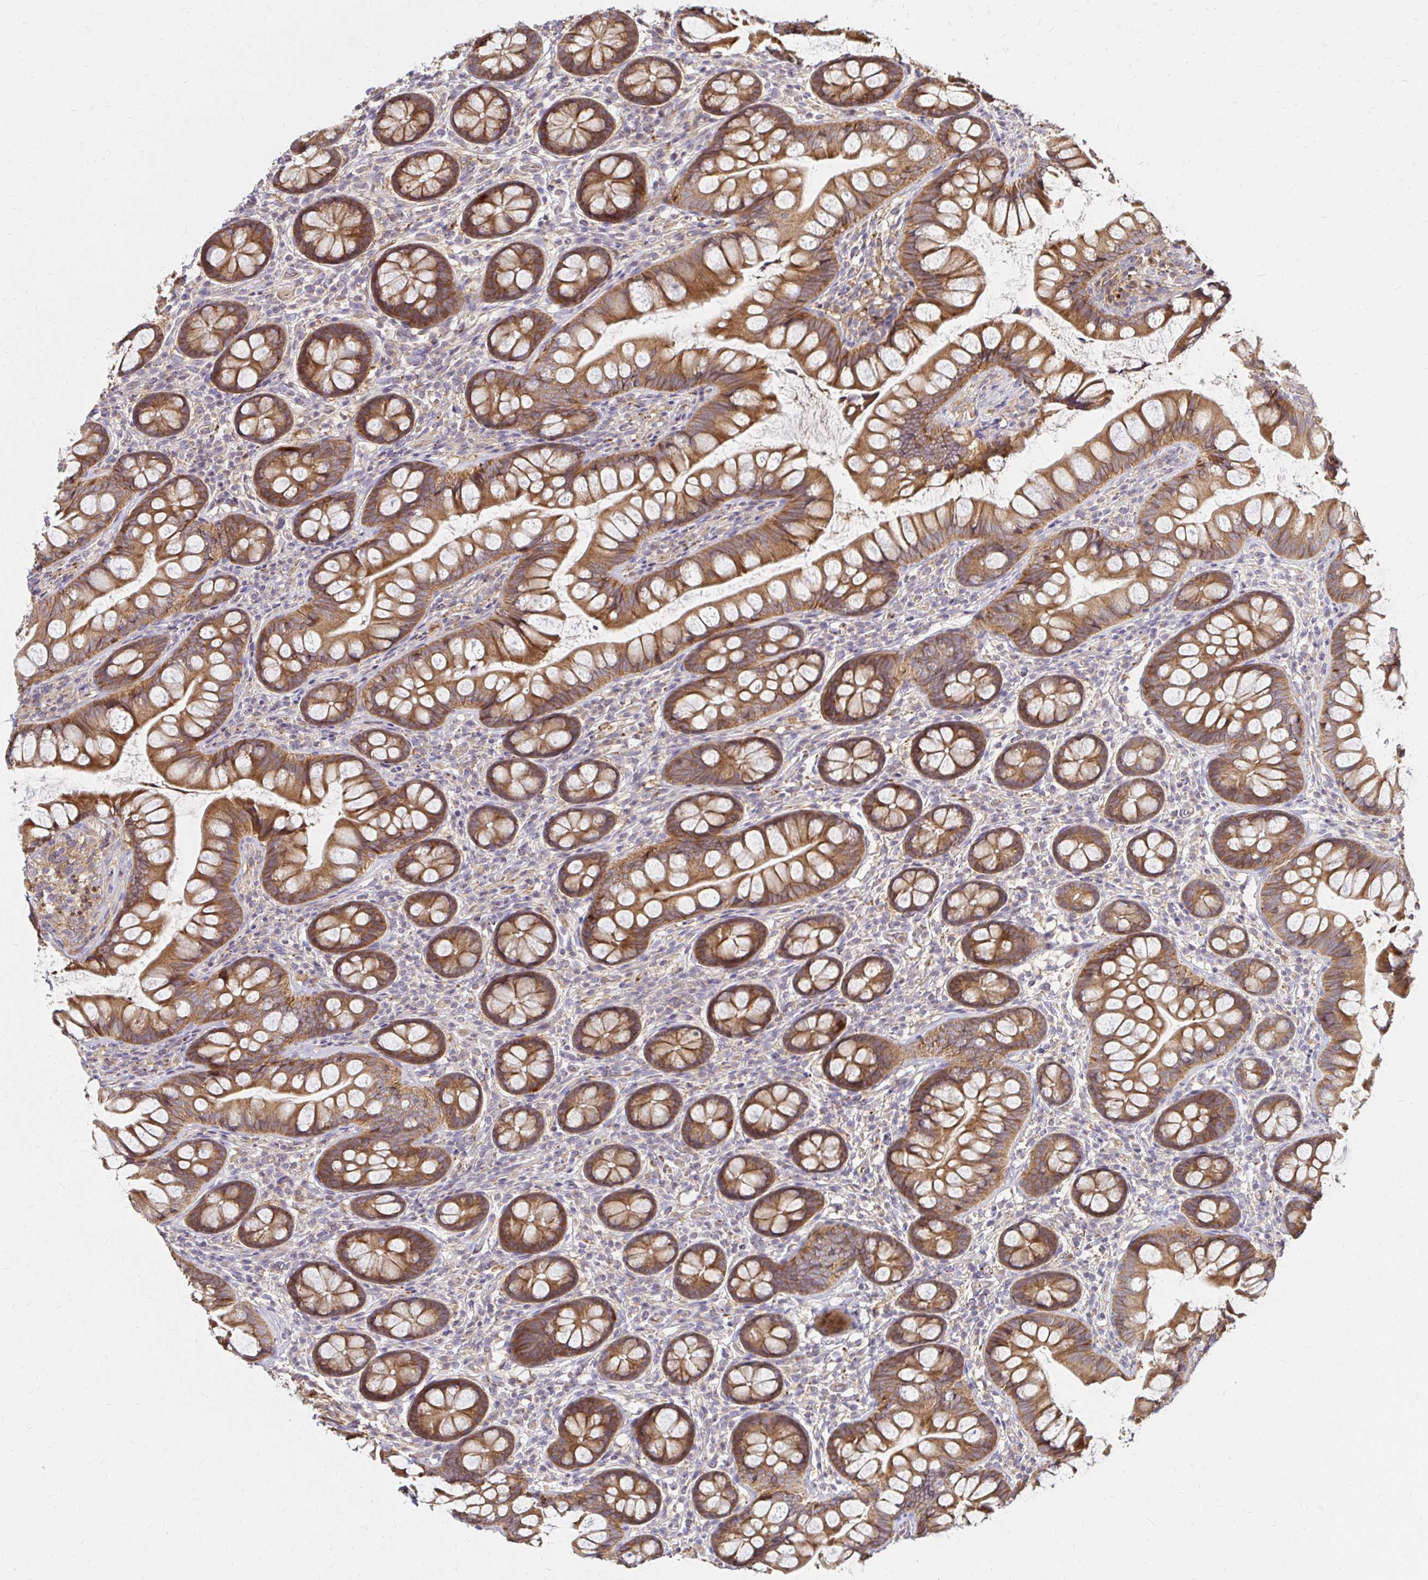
{"staining": {"intensity": "moderate", "quantity": ">75%", "location": "cytoplasmic/membranous"}, "tissue": "small intestine", "cell_type": "Glandular cells", "image_type": "normal", "snomed": [{"axis": "morphology", "description": "Normal tissue, NOS"}, {"axis": "topography", "description": "Small intestine"}], "caption": "Small intestine was stained to show a protein in brown. There is medium levels of moderate cytoplasmic/membranous expression in about >75% of glandular cells. The staining was performed using DAB to visualize the protein expression in brown, while the nuclei were stained in blue with hematoxylin (Magnification: 20x).", "gene": "ITGA2", "patient": {"sex": "male", "age": 70}}